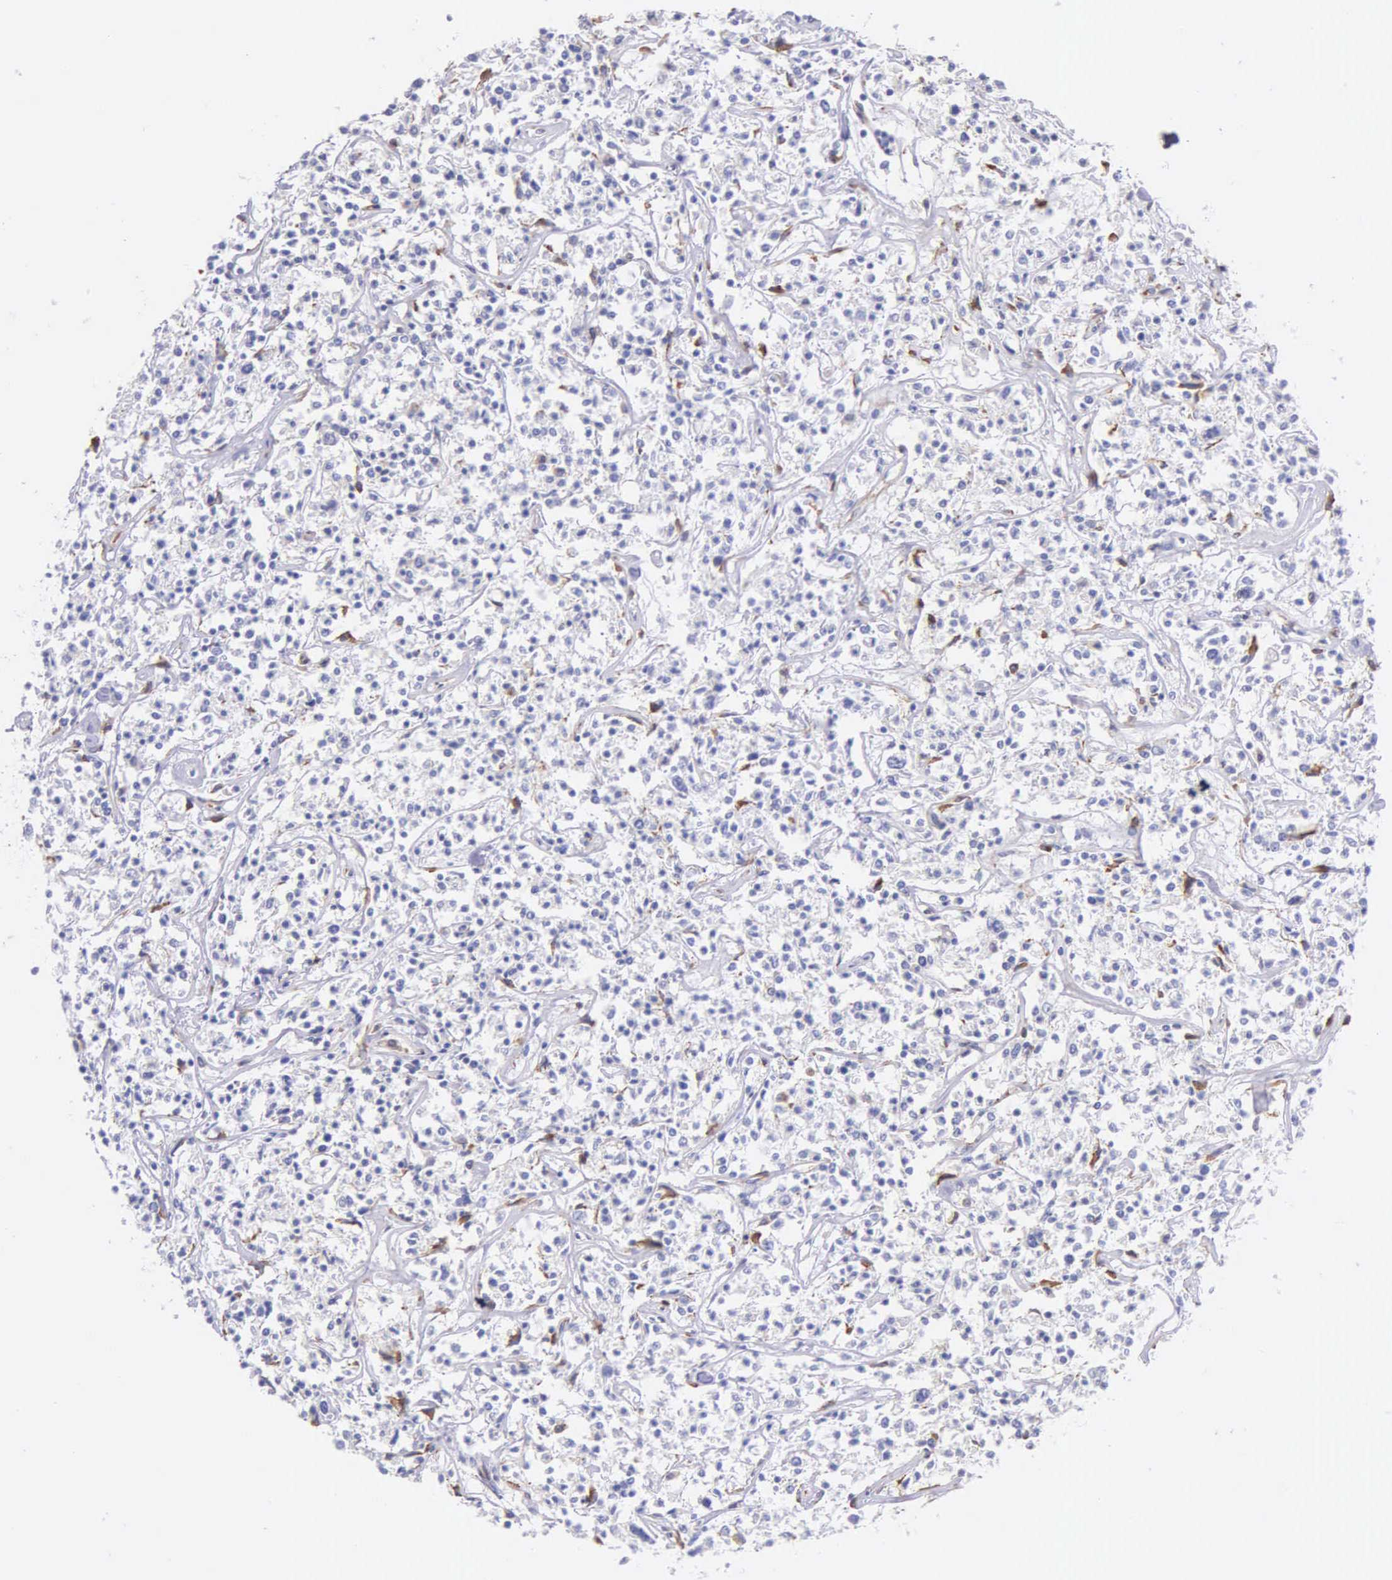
{"staining": {"intensity": "negative", "quantity": "none", "location": "none"}, "tissue": "lymphoma", "cell_type": "Tumor cells", "image_type": "cancer", "snomed": [{"axis": "morphology", "description": "Malignant lymphoma, non-Hodgkin's type, Low grade"}, {"axis": "topography", "description": "Small intestine"}], "caption": "Immunohistochemistry (IHC) micrograph of lymphoma stained for a protein (brown), which shows no positivity in tumor cells. (DAB (3,3'-diaminobenzidine) IHC with hematoxylin counter stain).", "gene": "CKAP4", "patient": {"sex": "female", "age": 59}}